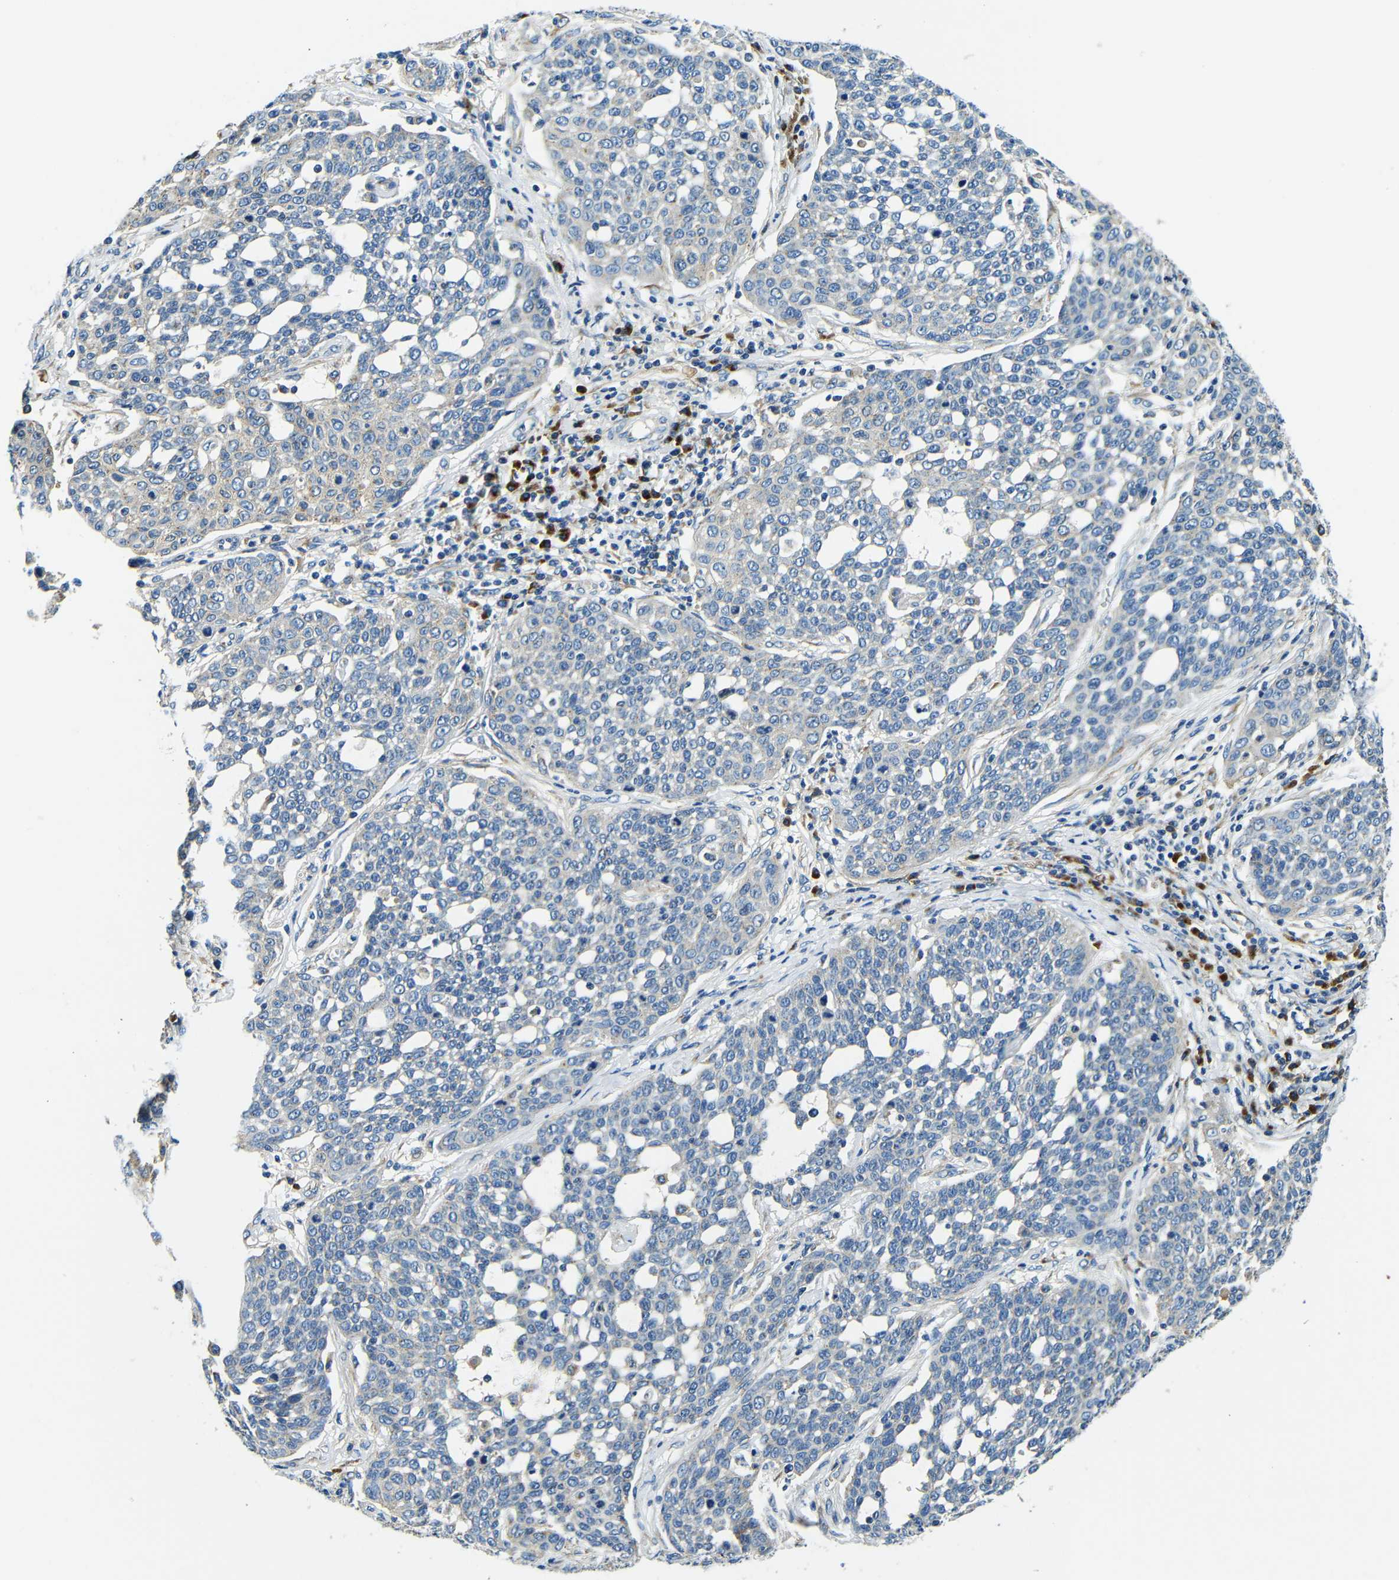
{"staining": {"intensity": "weak", "quantity": "<25%", "location": "cytoplasmic/membranous"}, "tissue": "cervical cancer", "cell_type": "Tumor cells", "image_type": "cancer", "snomed": [{"axis": "morphology", "description": "Squamous cell carcinoma, NOS"}, {"axis": "topography", "description": "Cervix"}], "caption": "A histopathology image of squamous cell carcinoma (cervical) stained for a protein exhibits no brown staining in tumor cells. (DAB IHC visualized using brightfield microscopy, high magnification).", "gene": "USO1", "patient": {"sex": "female", "age": 34}}